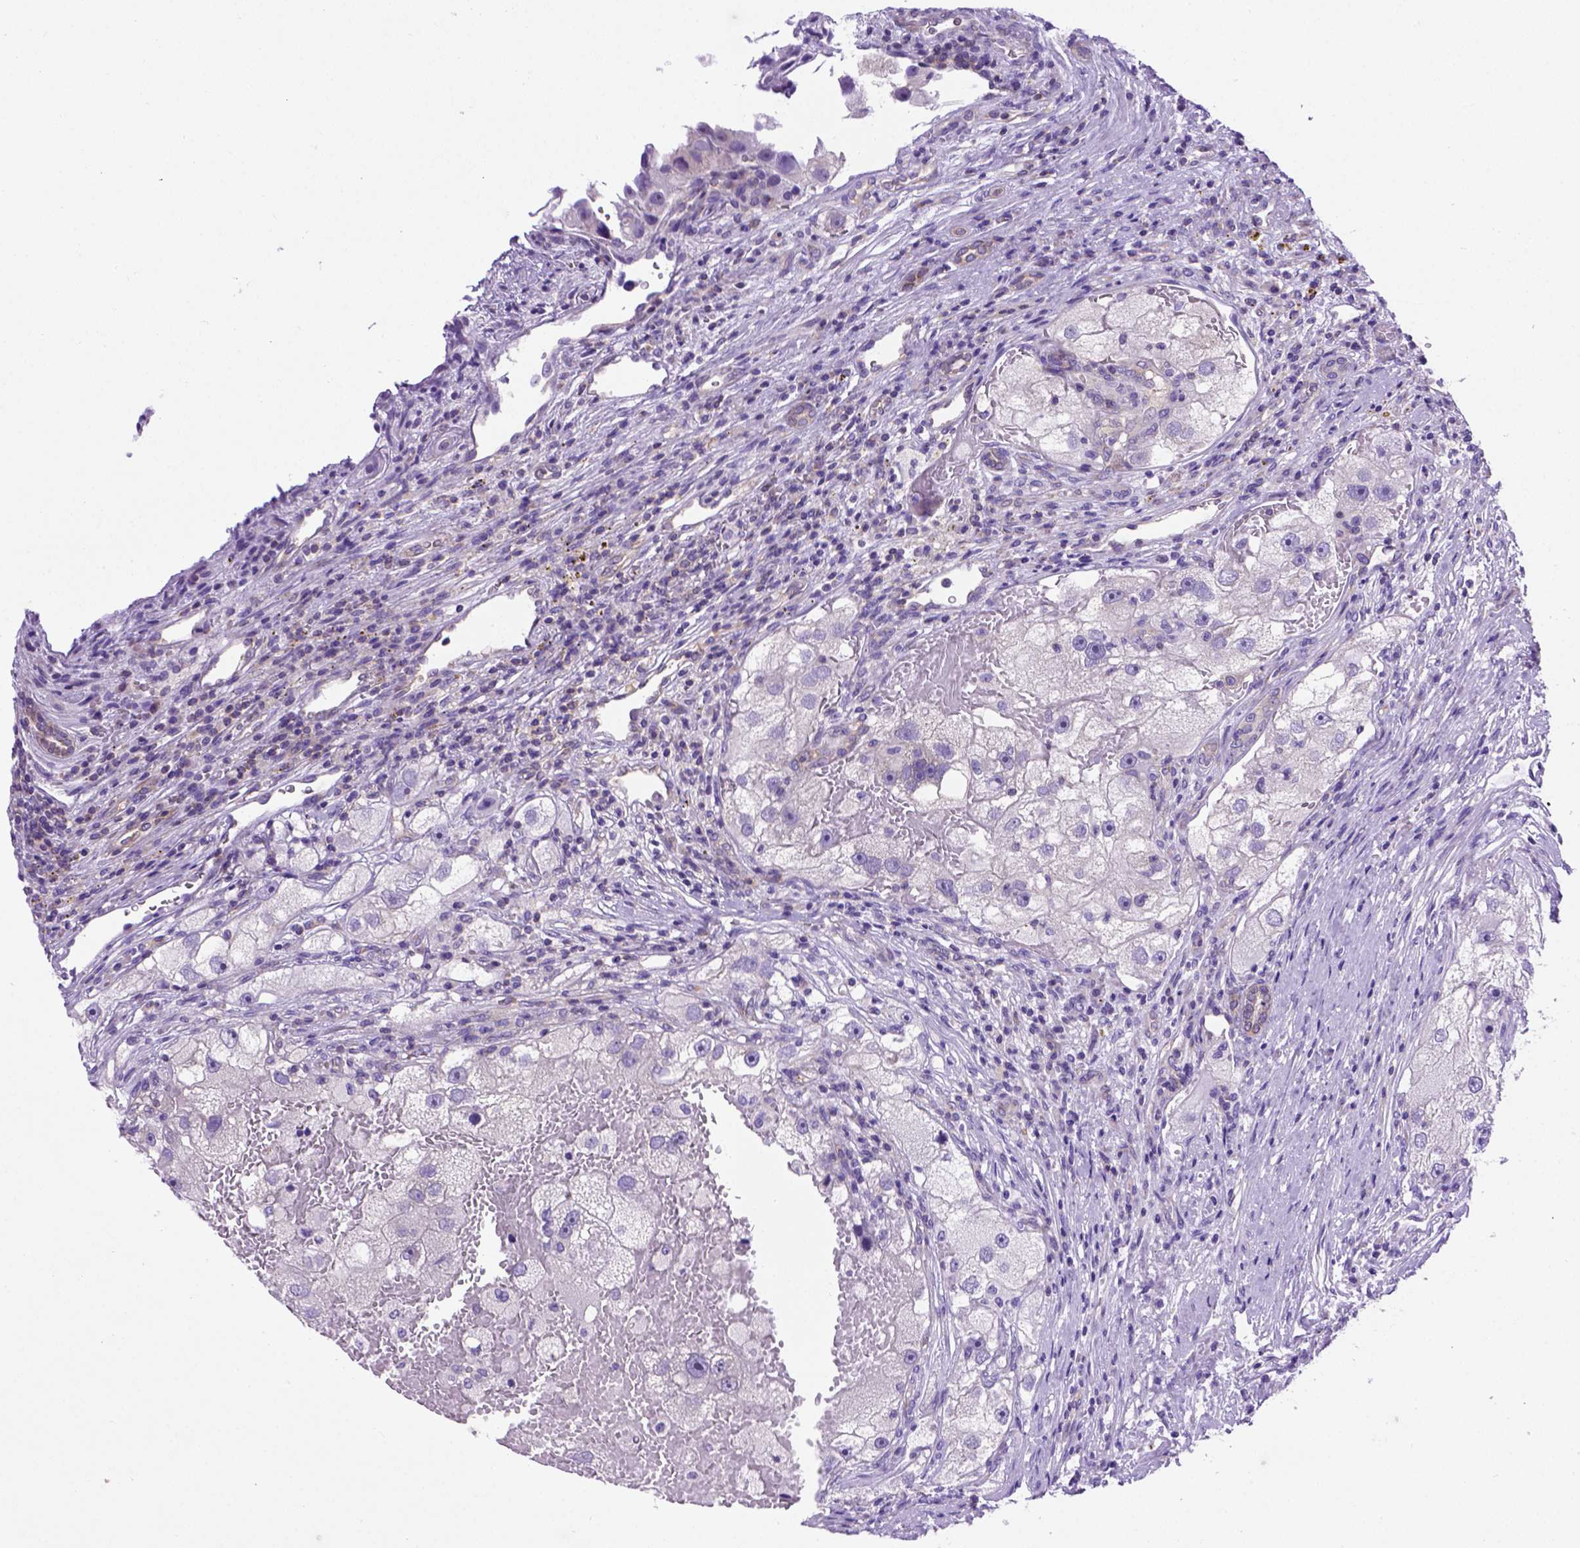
{"staining": {"intensity": "negative", "quantity": "none", "location": "none"}, "tissue": "renal cancer", "cell_type": "Tumor cells", "image_type": "cancer", "snomed": [{"axis": "morphology", "description": "Adenocarcinoma, NOS"}, {"axis": "topography", "description": "Kidney"}], "caption": "Tumor cells are negative for brown protein staining in renal cancer (adenocarcinoma).", "gene": "FOXI1", "patient": {"sex": "male", "age": 63}}